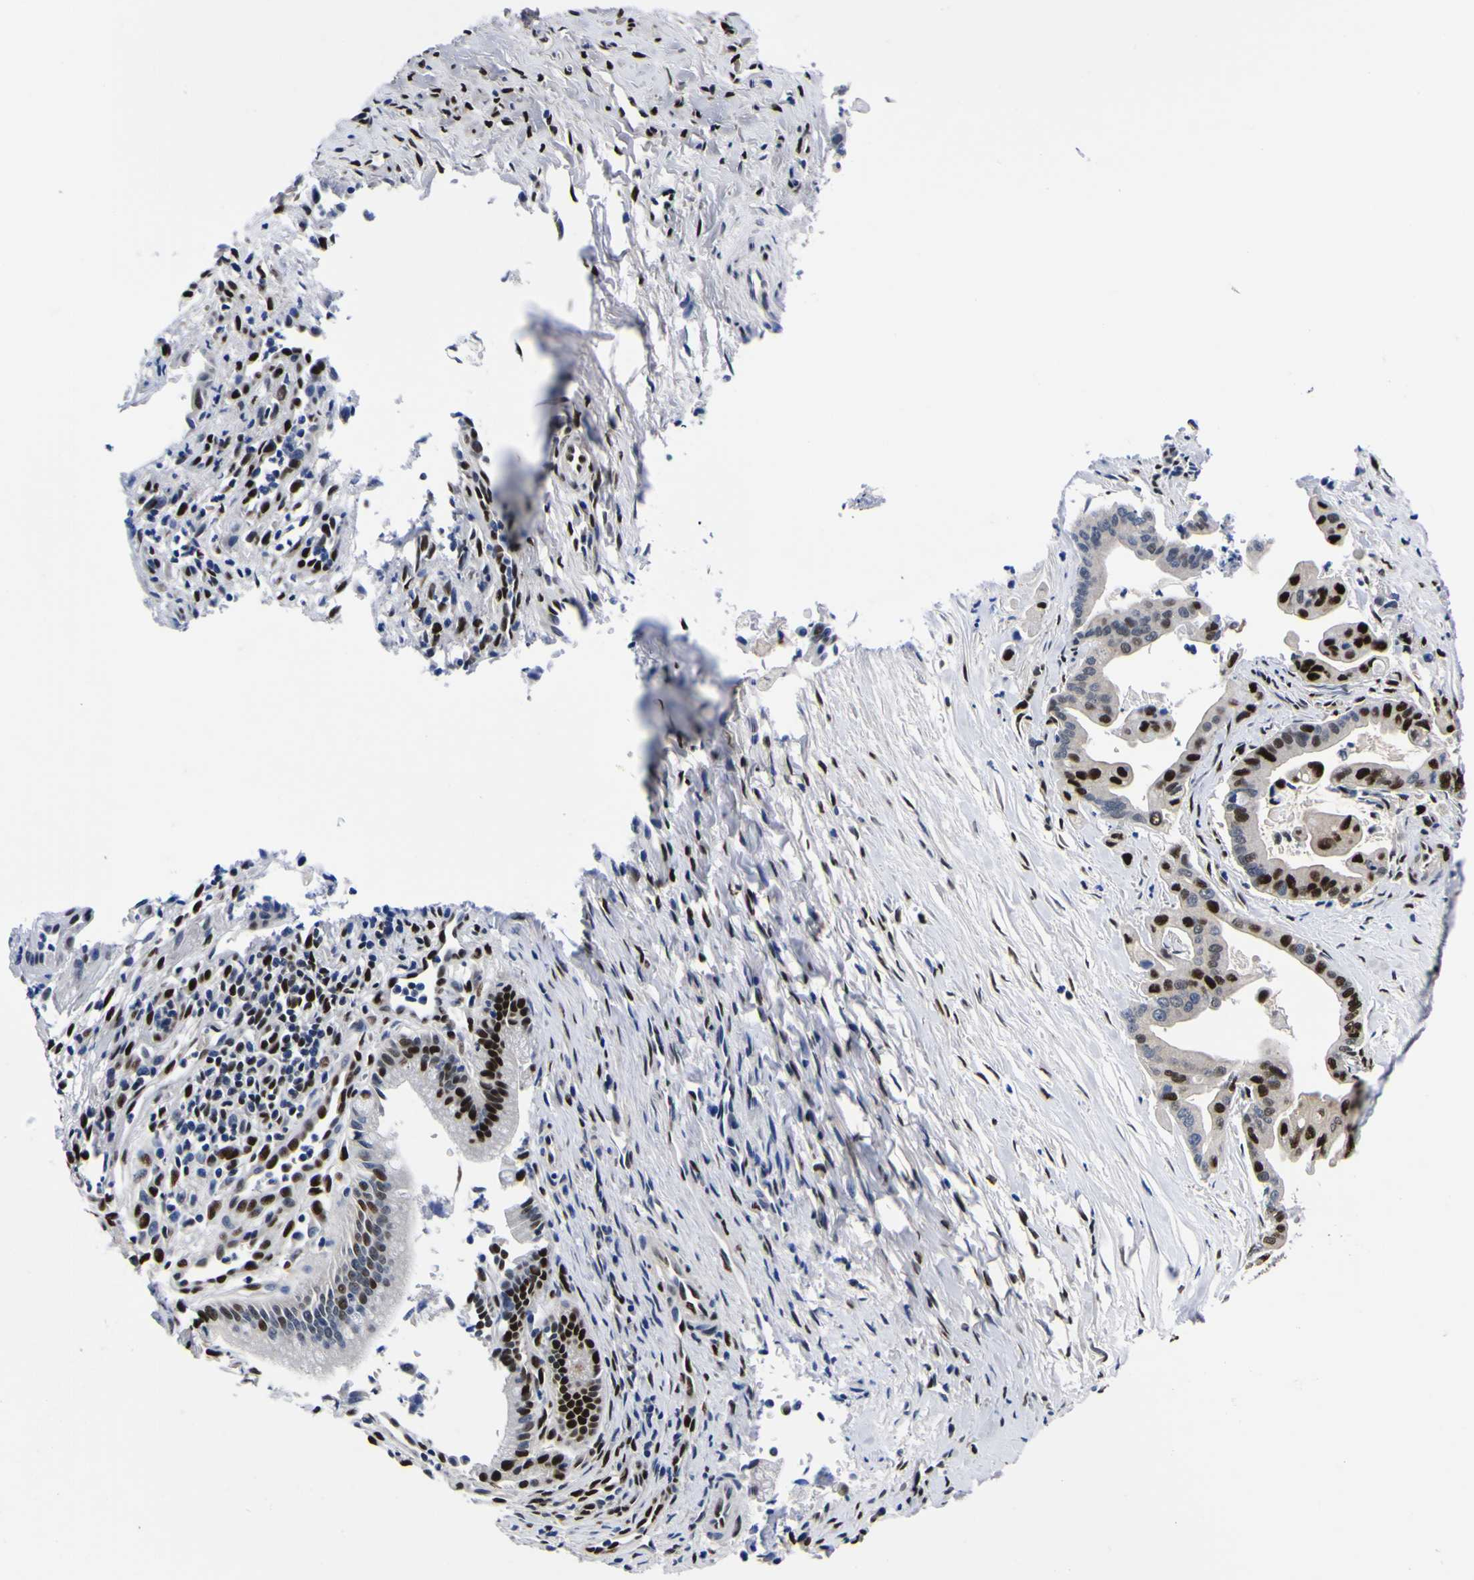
{"staining": {"intensity": "strong", "quantity": "25%-75%", "location": "nuclear"}, "tissue": "pancreatic cancer", "cell_type": "Tumor cells", "image_type": "cancer", "snomed": [{"axis": "morphology", "description": "Adenocarcinoma, NOS"}, {"axis": "topography", "description": "Pancreas"}], "caption": "This is a micrograph of IHC staining of pancreatic cancer (adenocarcinoma), which shows strong positivity in the nuclear of tumor cells.", "gene": "FAM110B", "patient": {"sex": "female", "age": 75}}